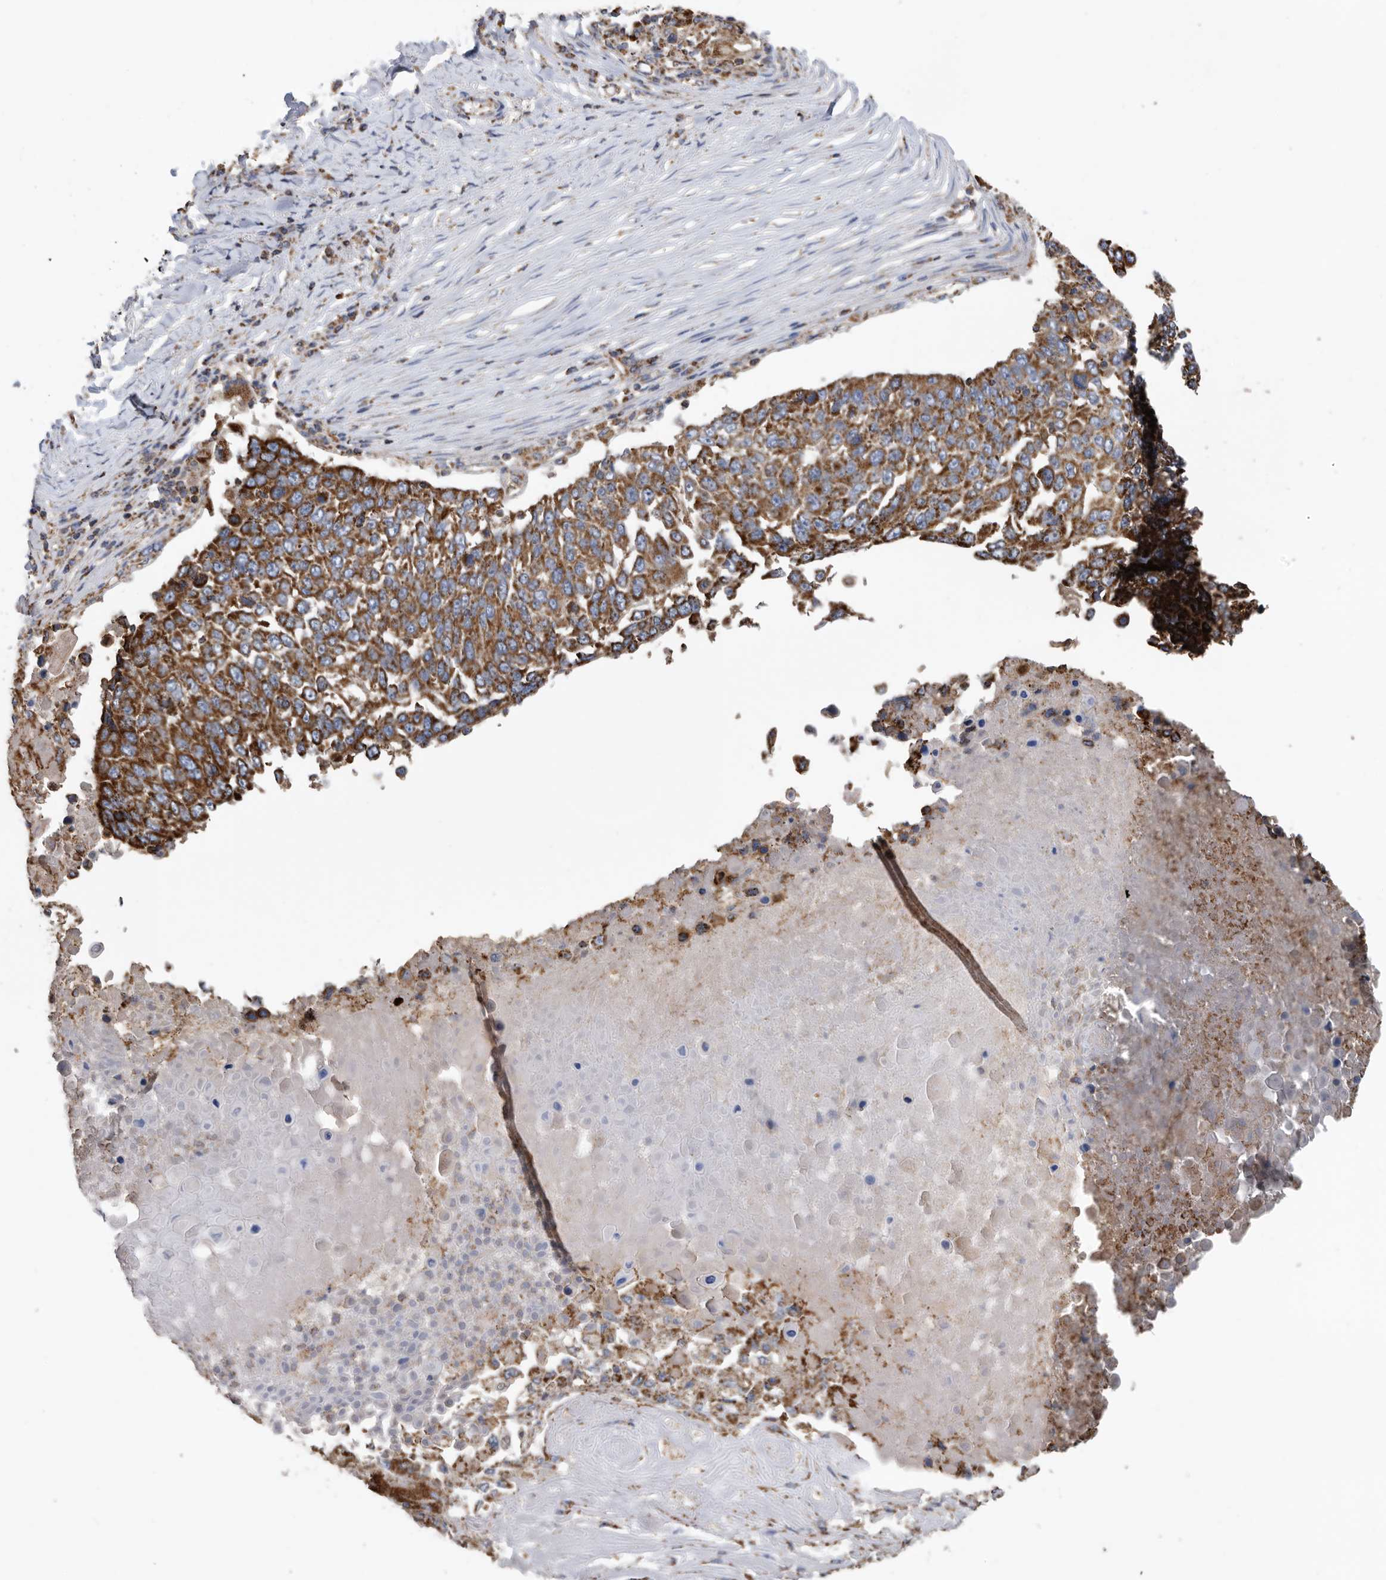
{"staining": {"intensity": "strong", "quantity": ">75%", "location": "cytoplasmic/membranous"}, "tissue": "lung cancer", "cell_type": "Tumor cells", "image_type": "cancer", "snomed": [{"axis": "morphology", "description": "Squamous cell carcinoma, NOS"}, {"axis": "topography", "description": "Lung"}], "caption": "Immunohistochemistry histopathology image of lung squamous cell carcinoma stained for a protein (brown), which displays high levels of strong cytoplasmic/membranous staining in about >75% of tumor cells.", "gene": "WFDC1", "patient": {"sex": "male", "age": 66}}